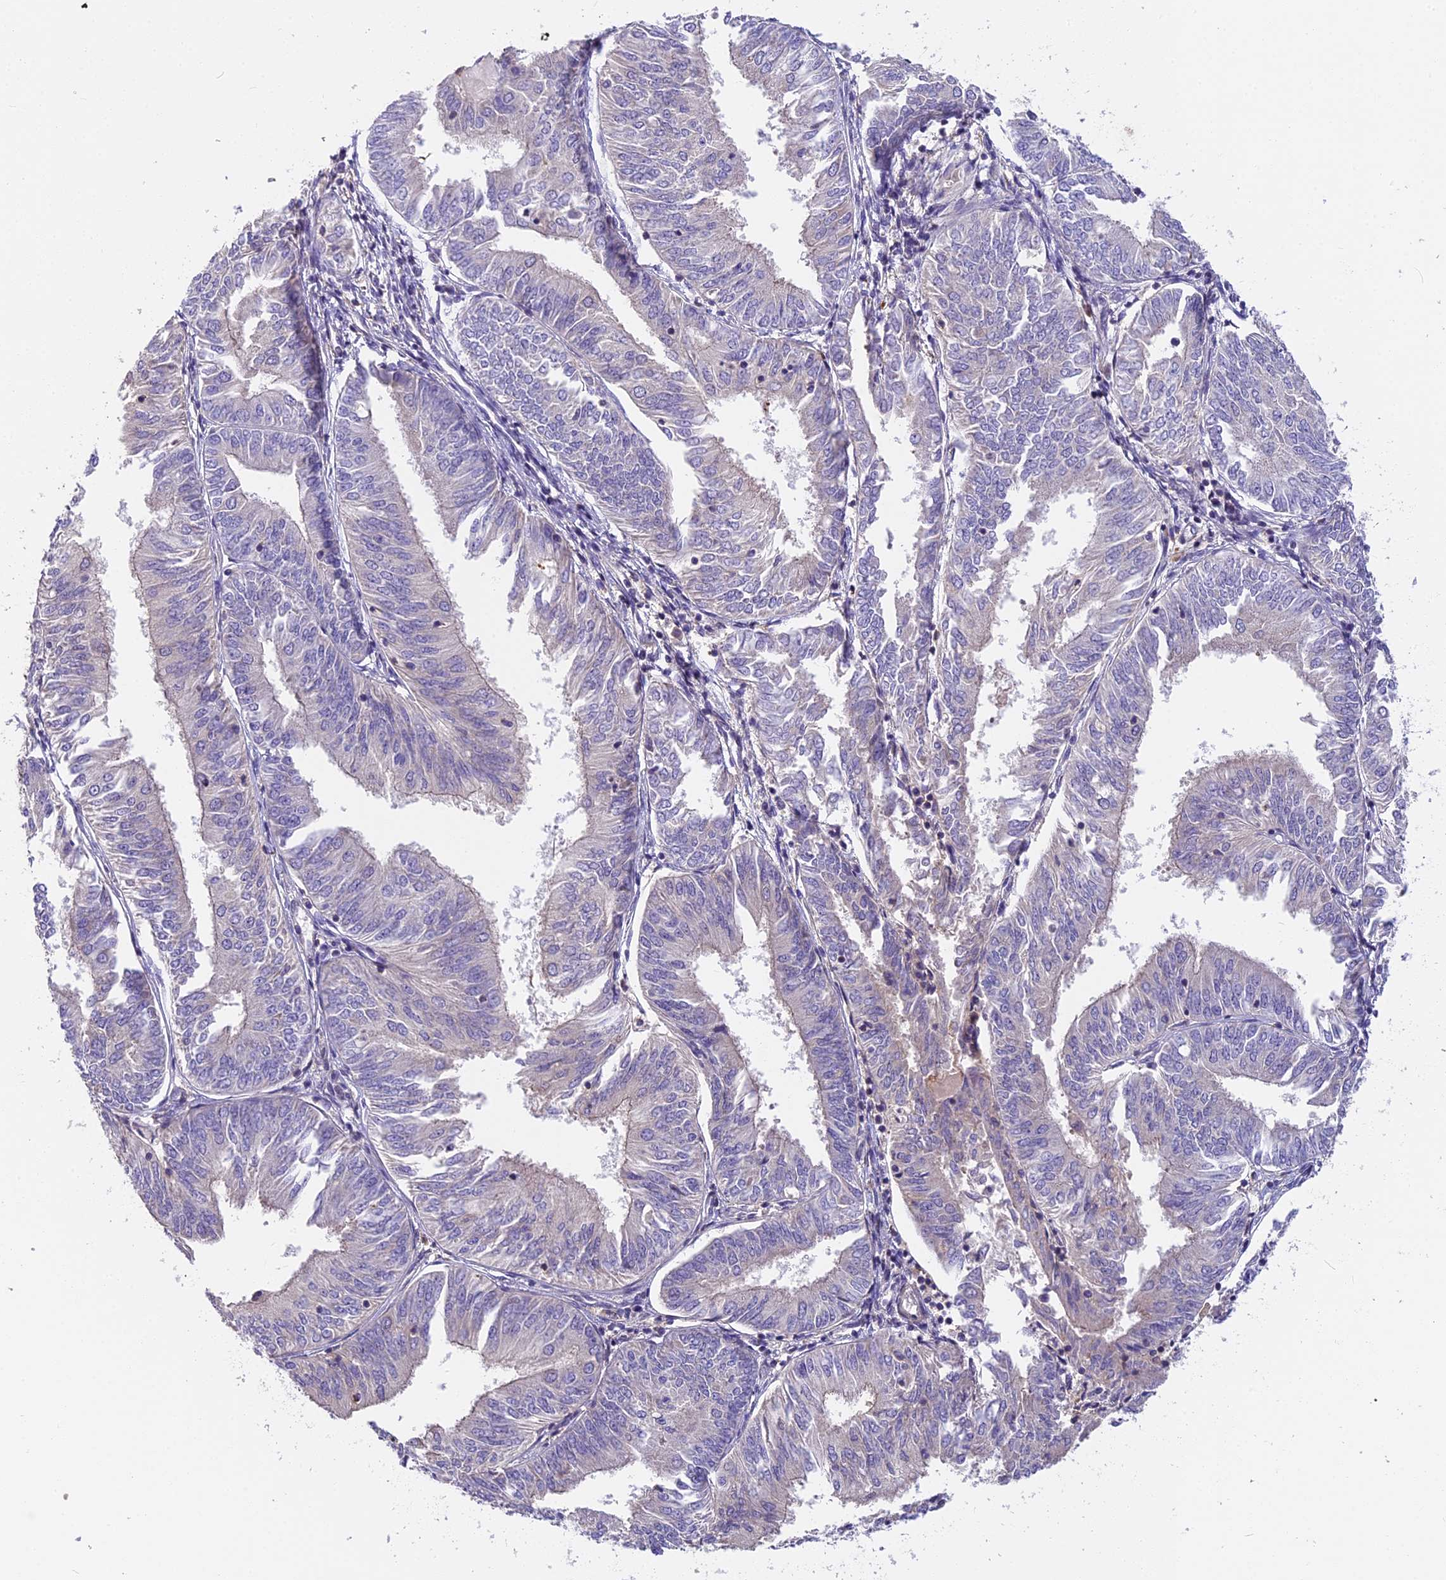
{"staining": {"intensity": "negative", "quantity": "none", "location": "none"}, "tissue": "endometrial cancer", "cell_type": "Tumor cells", "image_type": "cancer", "snomed": [{"axis": "morphology", "description": "Adenocarcinoma, NOS"}, {"axis": "topography", "description": "Endometrium"}], "caption": "Immunohistochemistry (IHC) micrograph of endometrial cancer (adenocarcinoma) stained for a protein (brown), which displays no expression in tumor cells.", "gene": "FAM98C", "patient": {"sex": "female", "age": 58}}